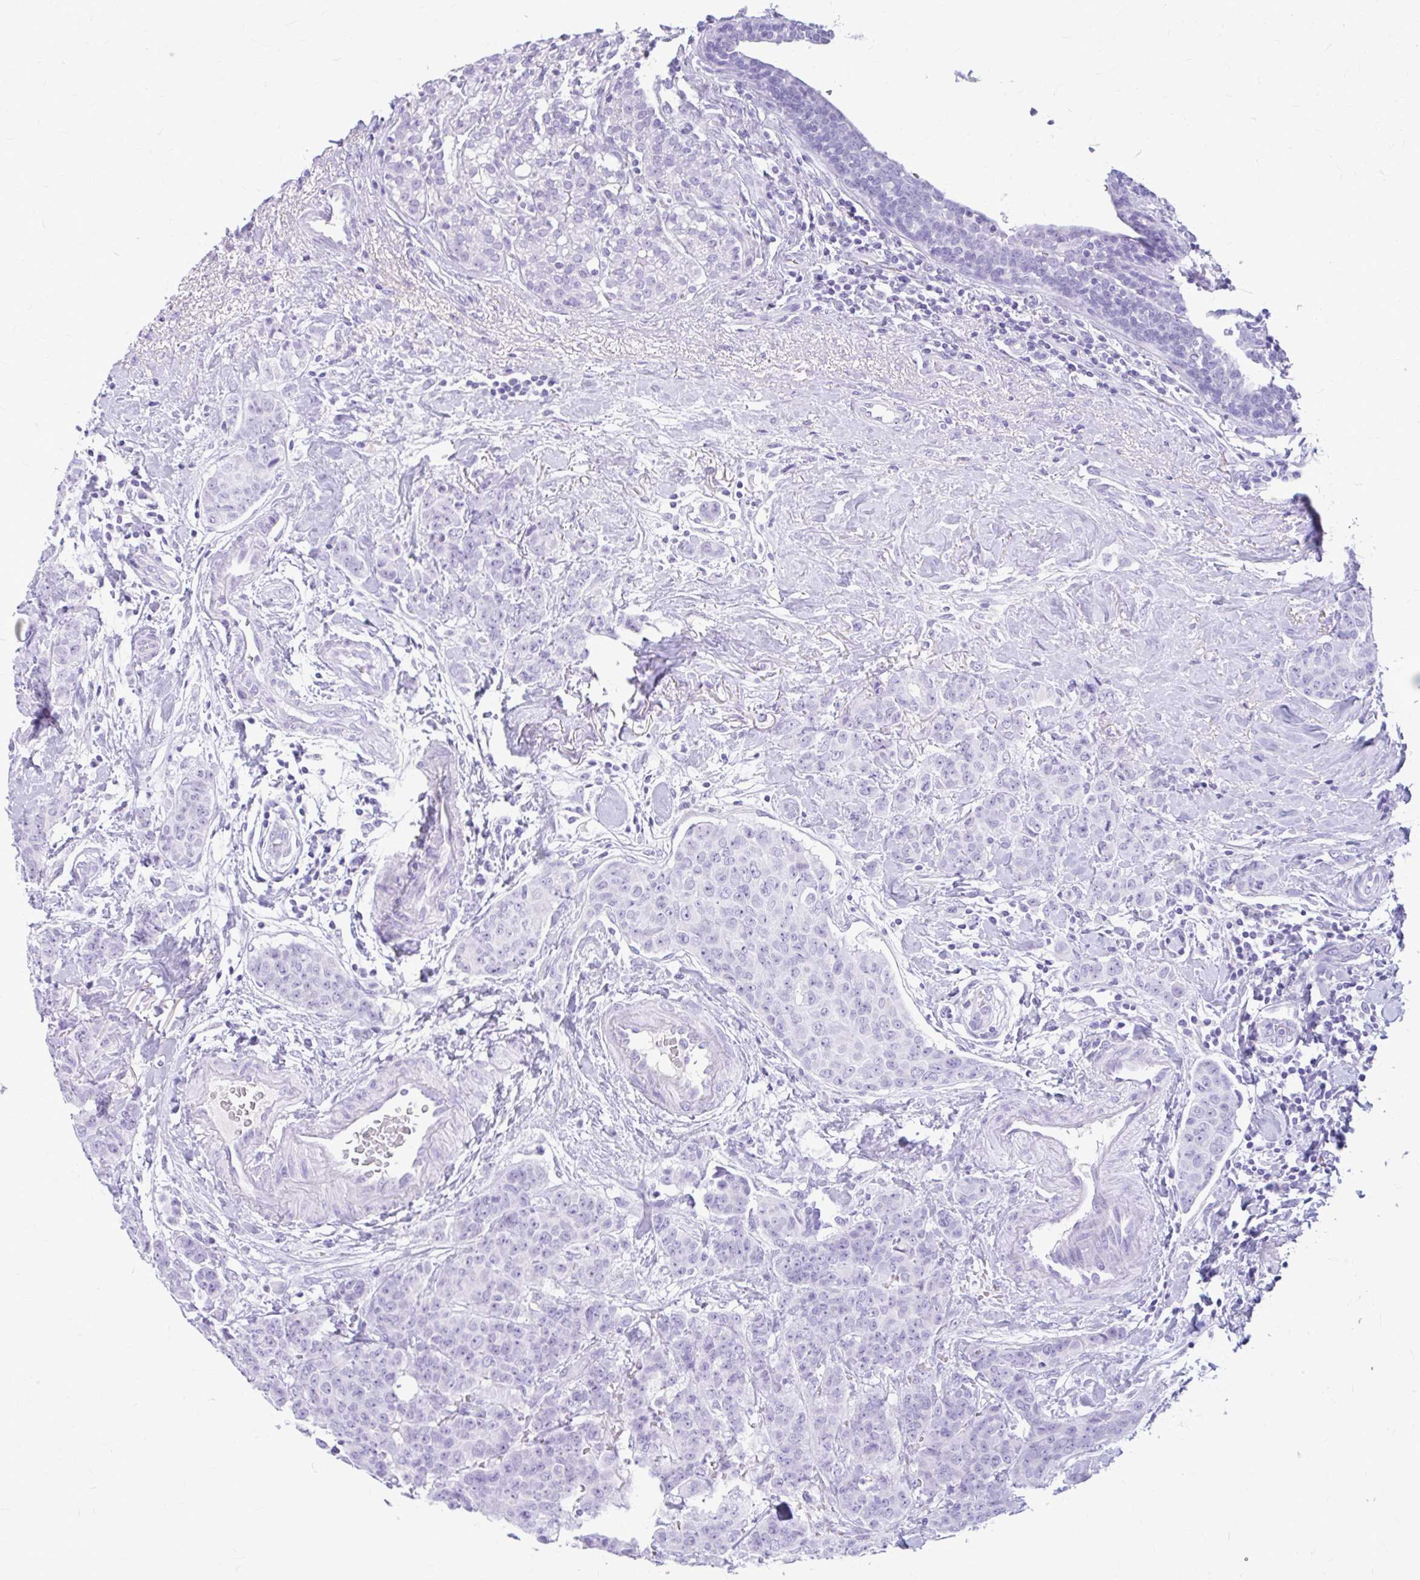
{"staining": {"intensity": "negative", "quantity": "none", "location": "none"}, "tissue": "breast cancer", "cell_type": "Tumor cells", "image_type": "cancer", "snomed": [{"axis": "morphology", "description": "Duct carcinoma"}, {"axis": "topography", "description": "Breast"}], "caption": "IHC of infiltrating ductal carcinoma (breast) displays no positivity in tumor cells. The staining is performed using DAB brown chromogen with nuclei counter-stained in using hematoxylin.", "gene": "KLHDC7A", "patient": {"sex": "female", "age": 40}}